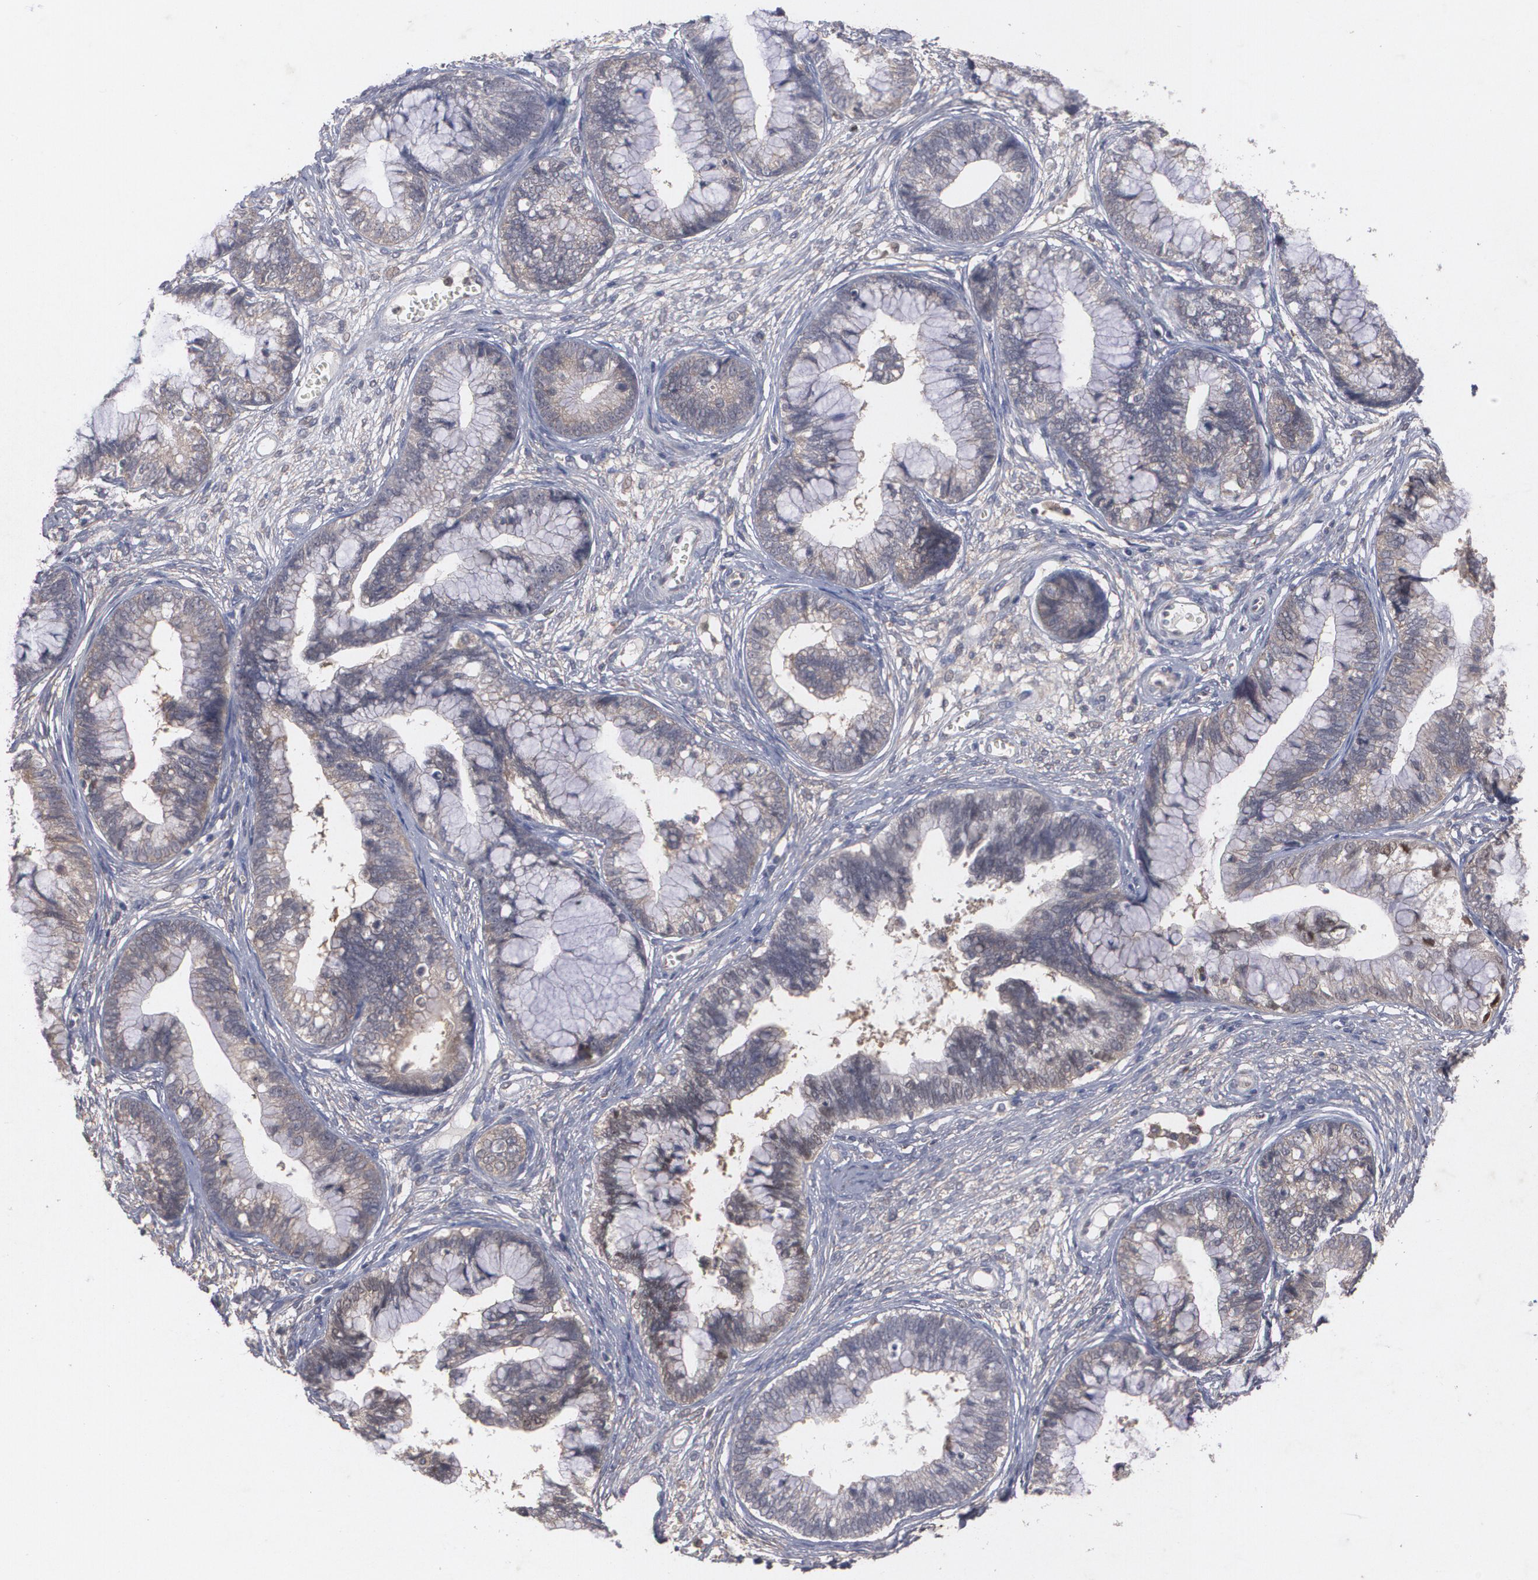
{"staining": {"intensity": "weak", "quantity": "<25%", "location": "cytoplasmic/membranous"}, "tissue": "cervical cancer", "cell_type": "Tumor cells", "image_type": "cancer", "snomed": [{"axis": "morphology", "description": "Adenocarcinoma, NOS"}, {"axis": "topography", "description": "Cervix"}], "caption": "Immunohistochemistry image of neoplastic tissue: cervical cancer stained with DAB exhibits no significant protein staining in tumor cells.", "gene": "HTT", "patient": {"sex": "female", "age": 44}}